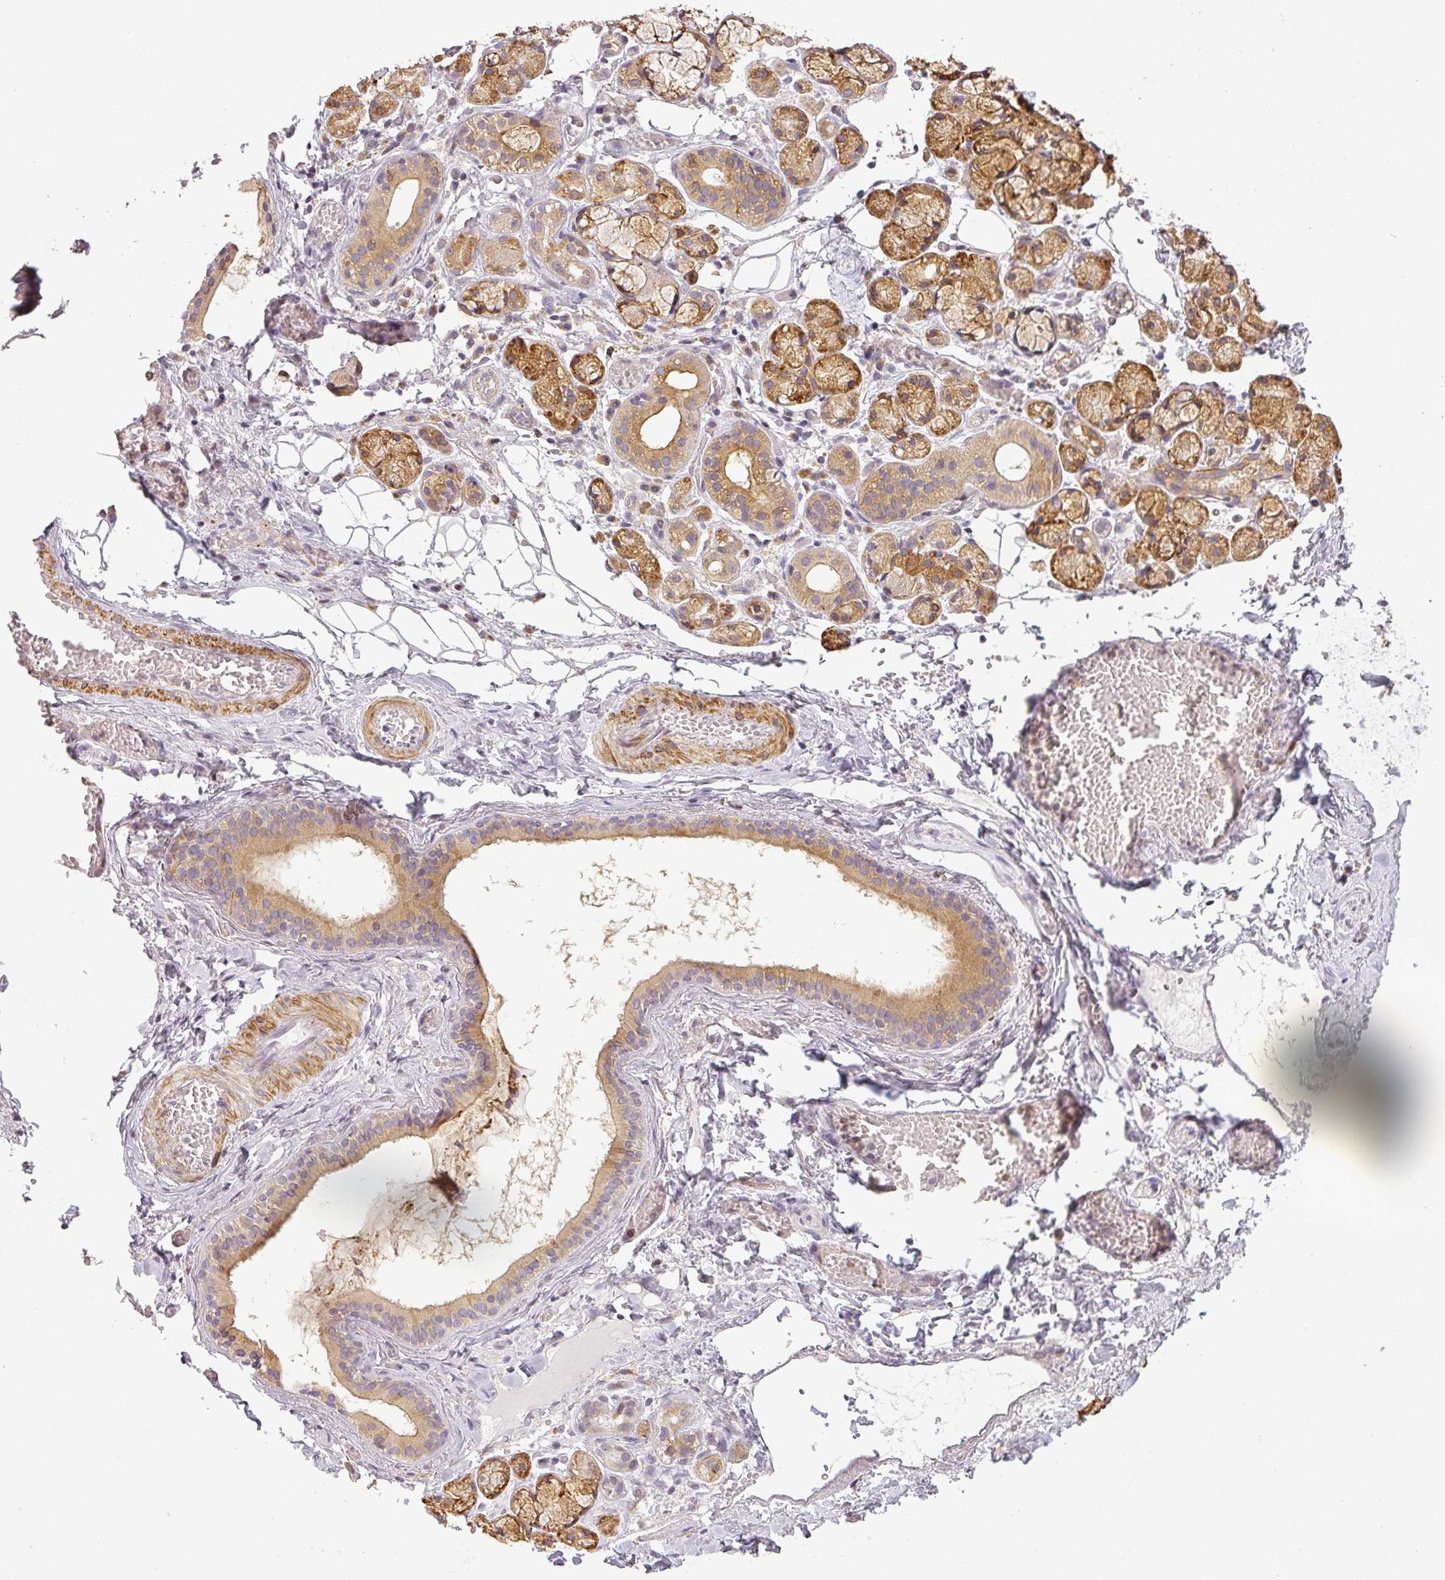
{"staining": {"intensity": "moderate", "quantity": "25%-75%", "location": "cytoplasmic/membranous"}, "tissue": "salivary gland", "cell_type": "Glandular cells", "image_type": "normal", "snomed": [{"axis": "morphology", "description": "Normal tissue, NOS"}, {"axis": "topography", "description": "Salivary gland"}], "caption": "IHC staining of normal salivary gland, which reveals medium levels of moderate cytoplasmic/membranous expression in about 25%-75% of glandular cells indicating moderate cytoplasmic/membranous protein positivity. The staining was performed using DAB (brown) for protein detection and nuclei were counterstained in hematoxylin (blue).", "gene": "CCDC144A", "patient": {"sex": "male", "age": 82}}